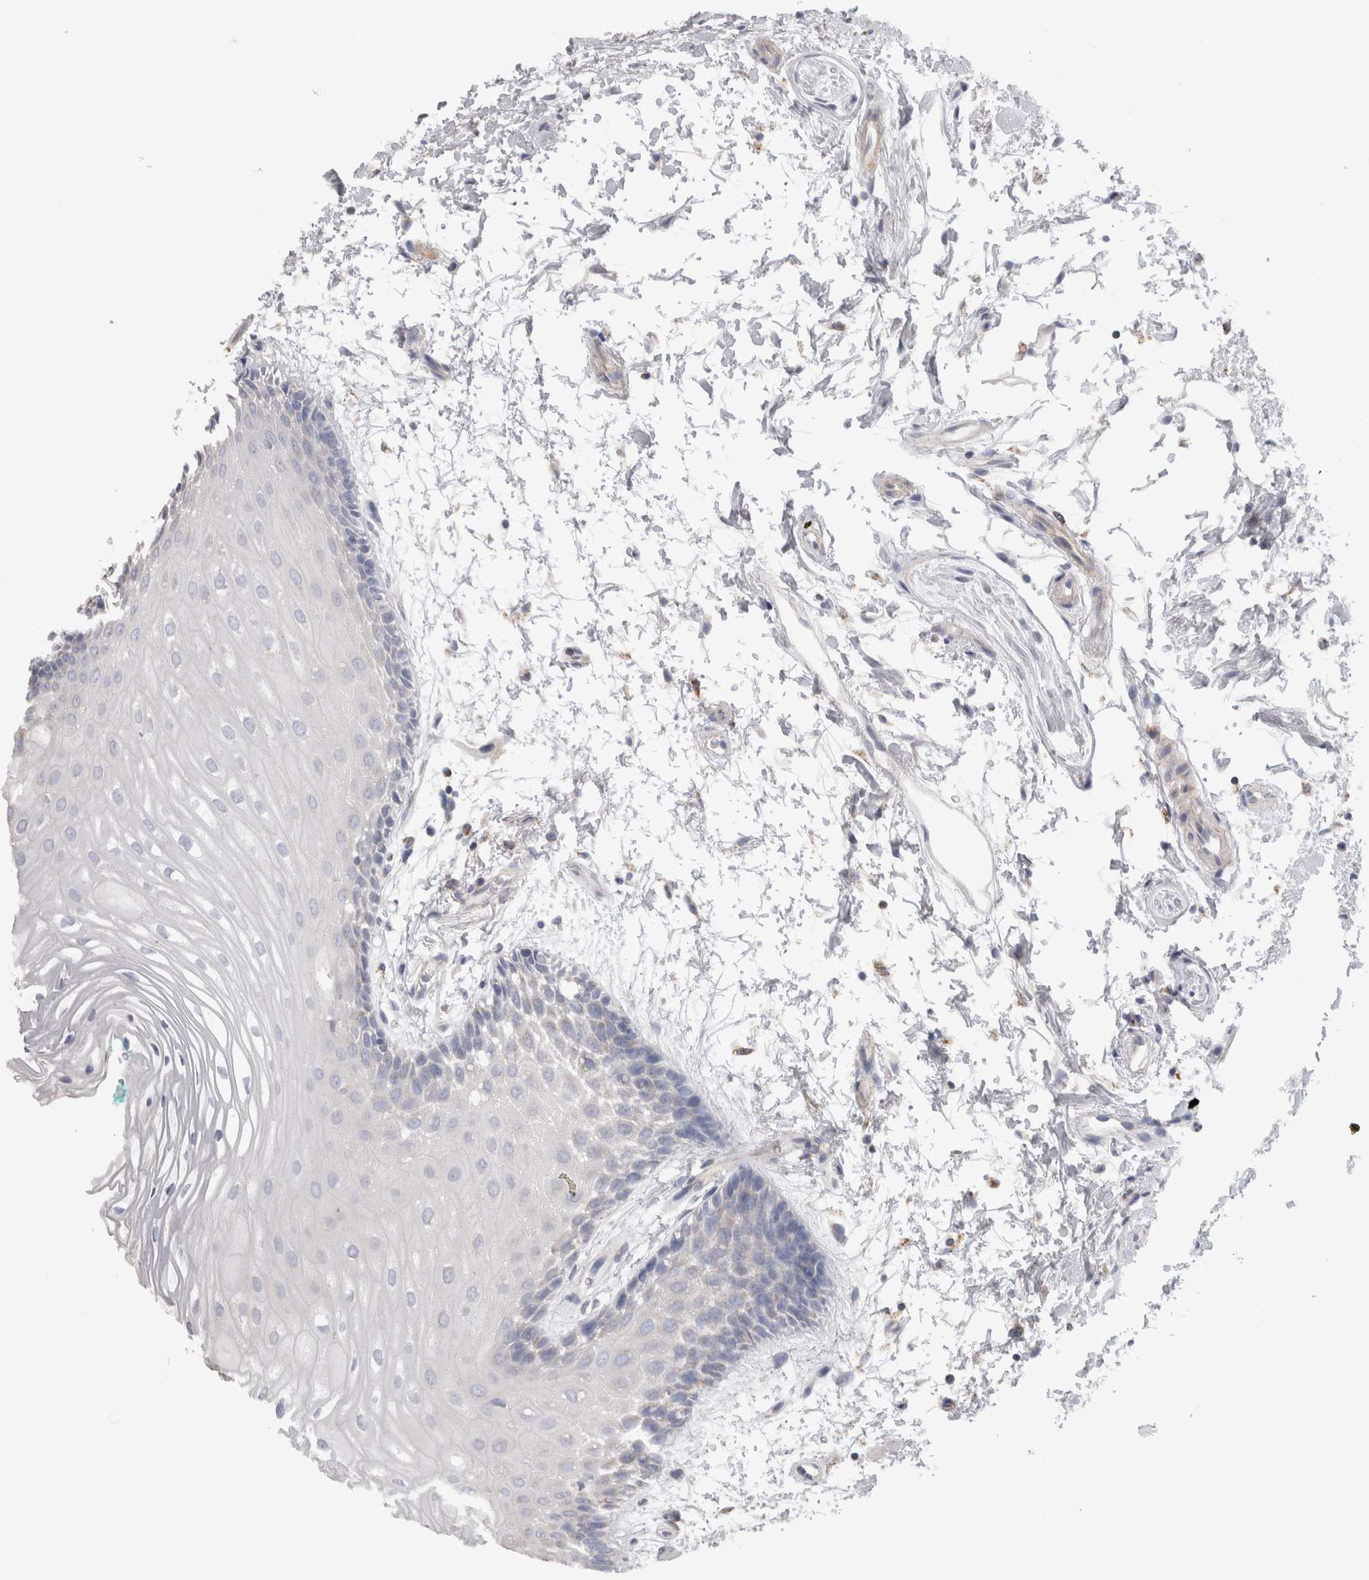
{"staining": {"intensity": "negative", "quantity": "none", "location": "none"}, "tissue": "oral mucosa", "cell_type": "Squamous epithelial cells", "image_type": "normal", "snomed": [{"axis": "morphology", "description": "Normal tissue, NOS"}, {"axis": "topography", "description": "Skeletal muscle"}, {"axis": "topography", "description": "Oral tissue"}, {"axis": "topography", "description": "Peripheral nerve tissue"}], "caption": "An IHC photomicrograph of benign oral mucosa is shown. There is no staining in squamous epithelial cells of oral mucosa. Nuclei are stained in blue.", "gene": "DHRS4", "patient": {"sex": "female", "age": 84}}